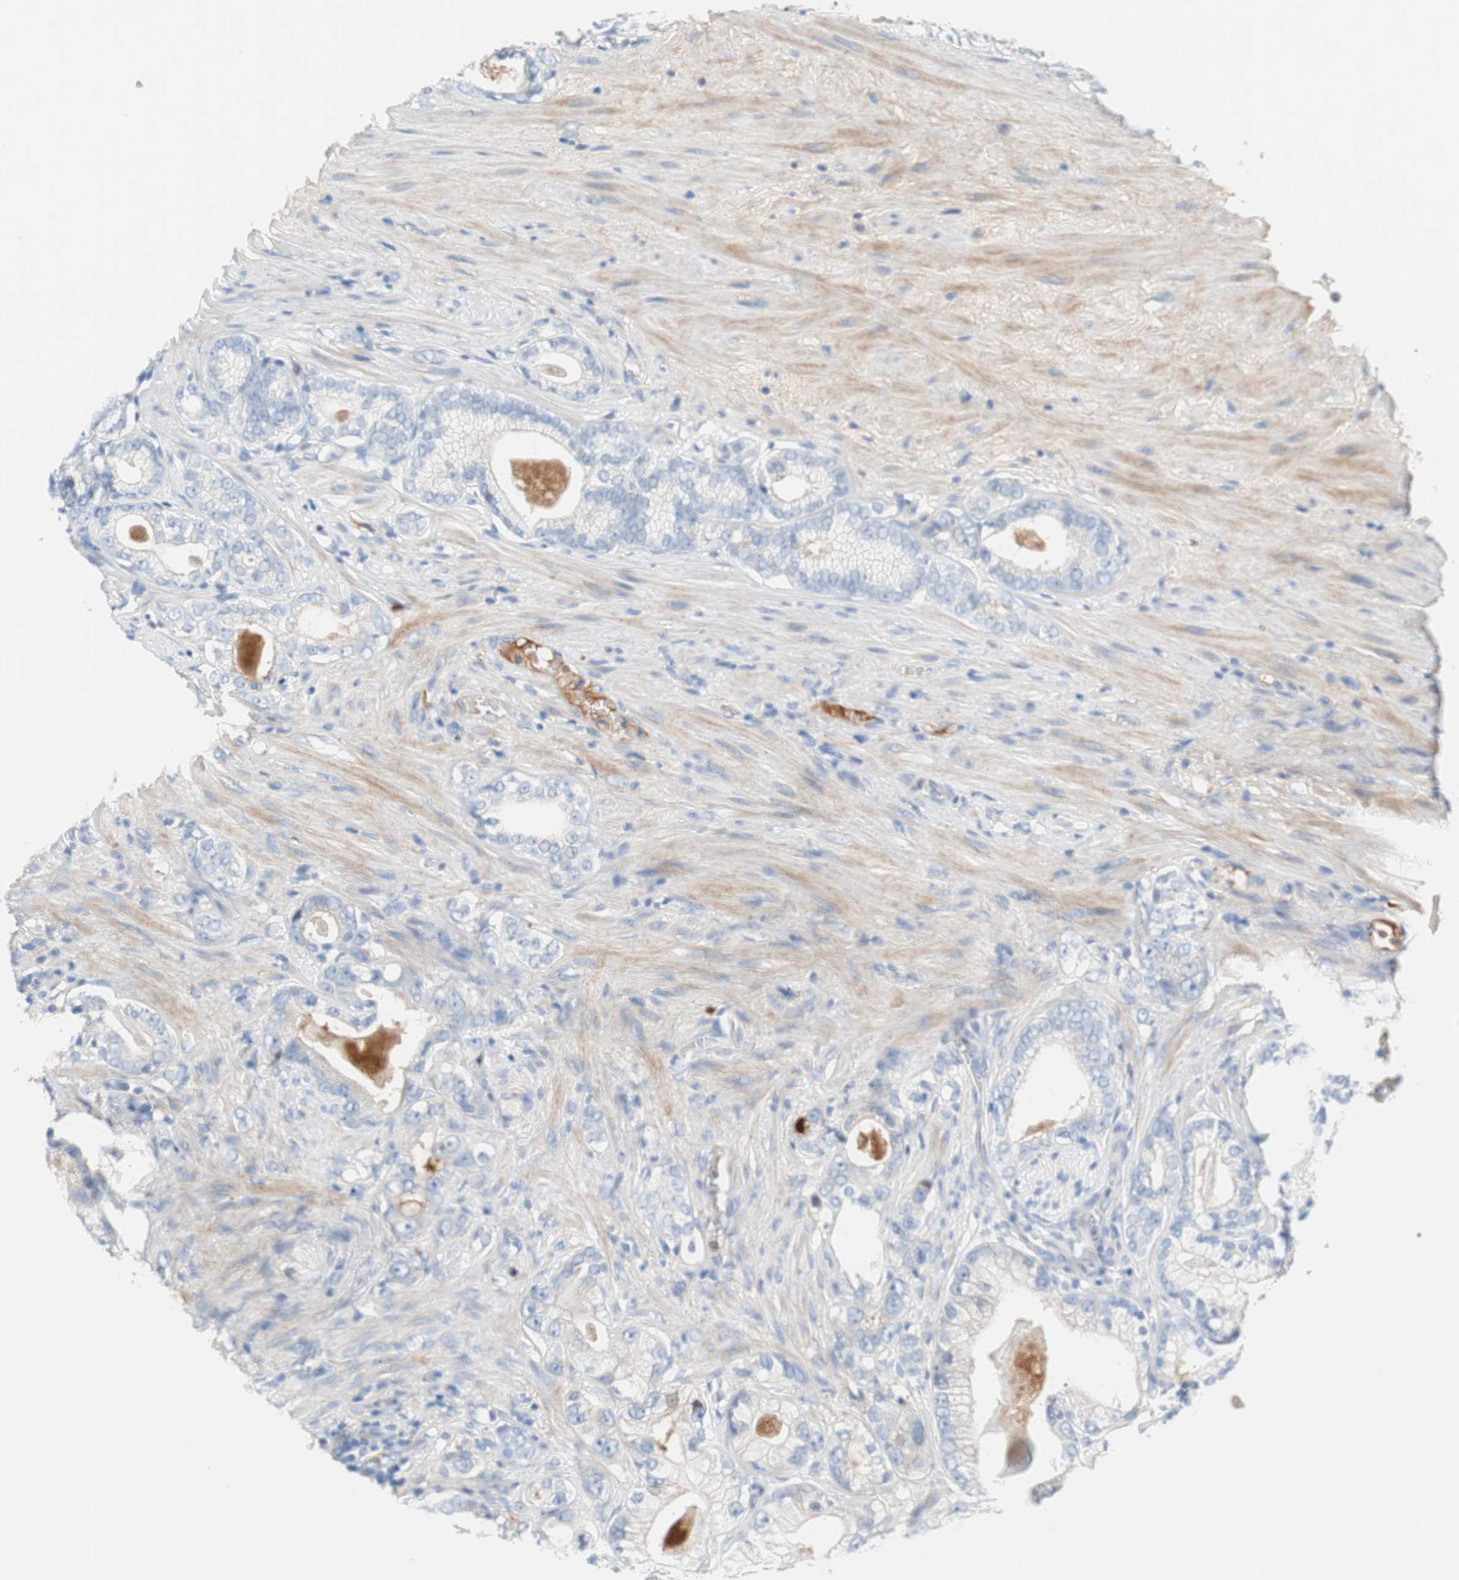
{"staining": {"intensity": "negative", "quantity": "none", "location": "none"}, "tissue": "prostate cancer", "cell_type": "Tumor cells", "image_type": "cancer", "snomed": [{"axis": "morphology", "description": "Adenocarcinoma, Low grade"}, {"axis": "topography", "description": "Prostate"}], "caption": "DAB immunohistochemical staining of prostate cancer (adenocarcinoma (low-grade)) shows no significant staining in tumor cells.", "gene": "RBP4", "patient": {"sex": "male", "age": 59}}